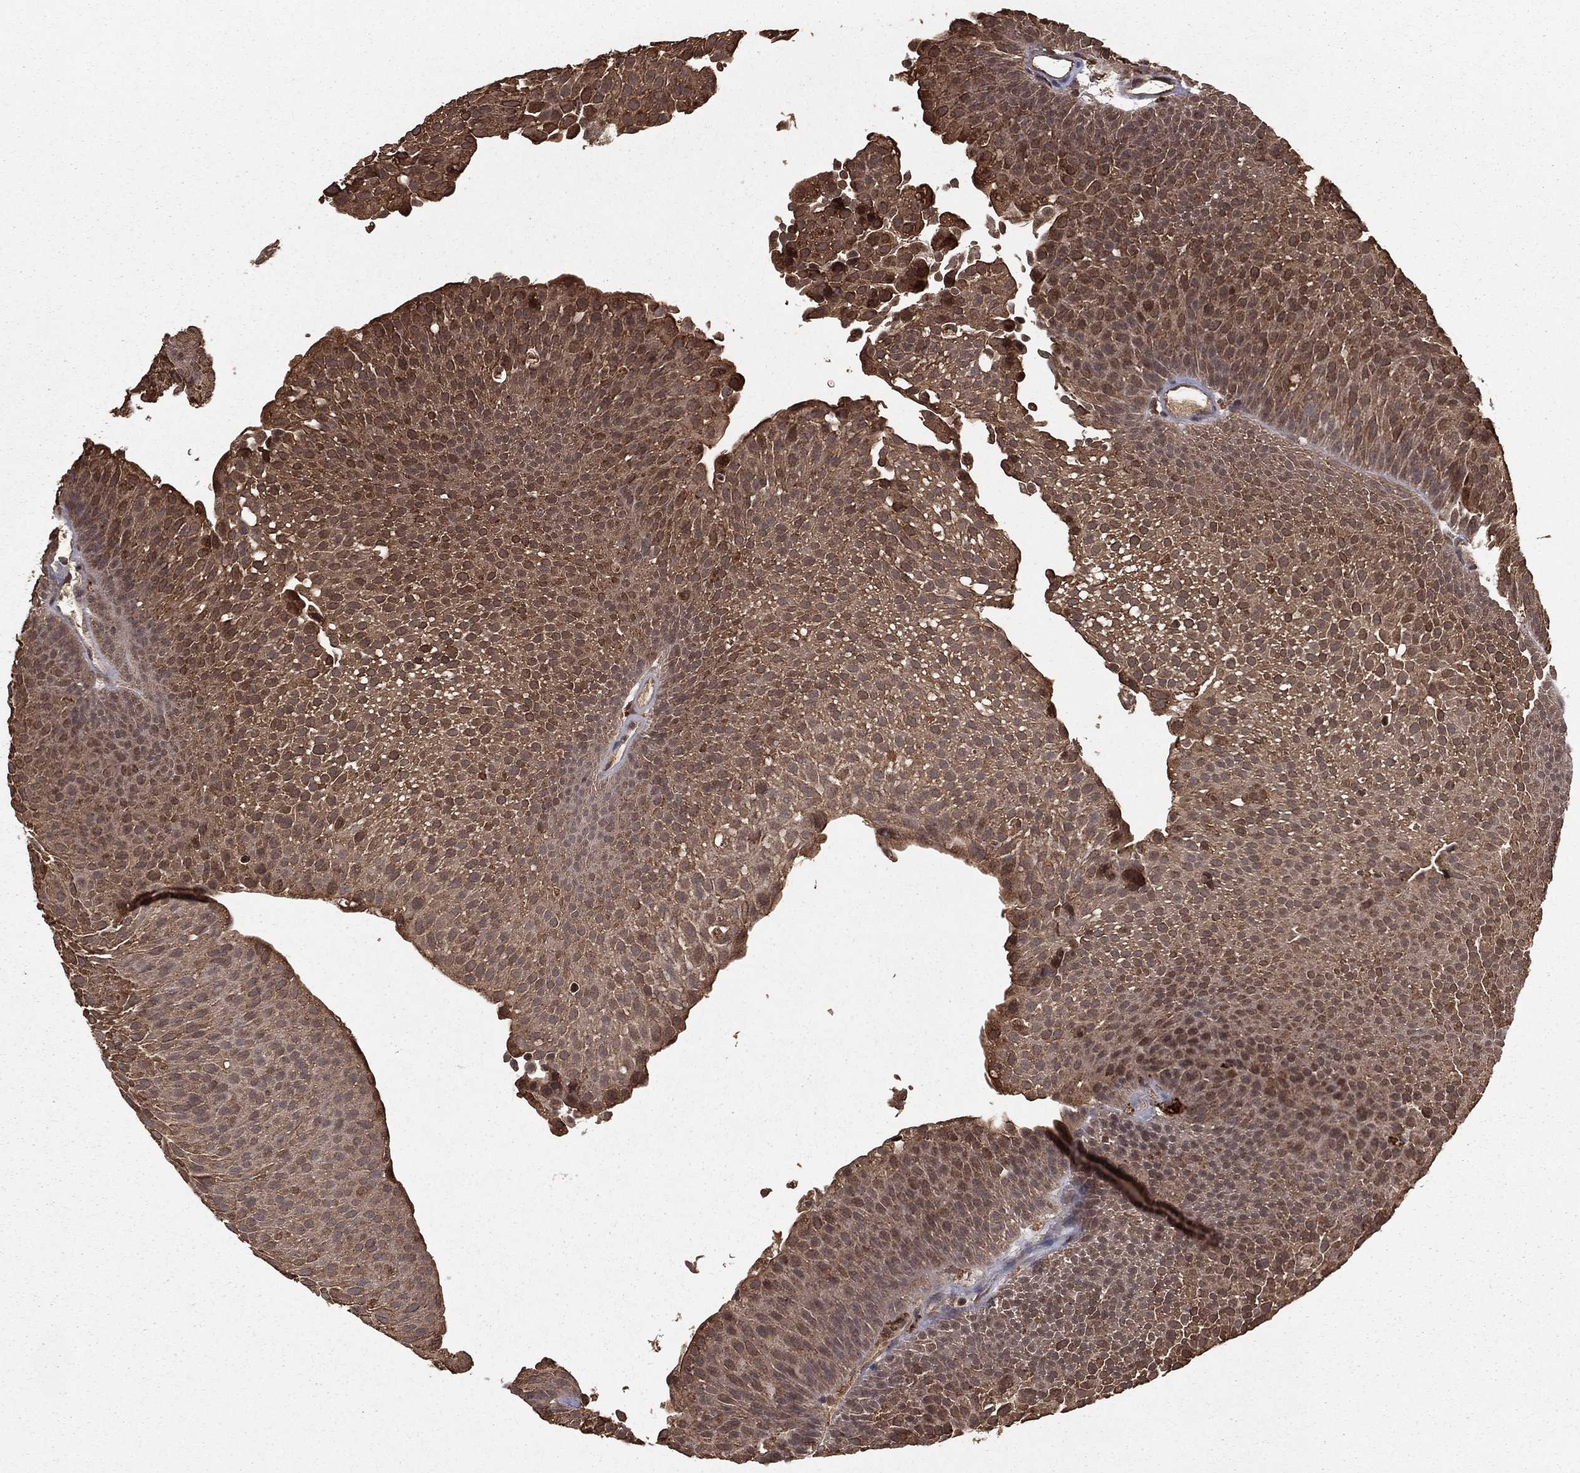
{"staining": {"intensity": "moderate", "quantity": ">75%", "location": "cytoplasmic/membranous"}, "tissue": "urothelial cancer", "cell_type": "Tumor cells", "image_type": "cancer", "snomed": [{"axis": "morphology", "description": "Urothelial carcinoma, Low grade"}, {"axis": "topography", "description": "Urinary bladder"}], "caption": "This histopathology image reveals urothelial carcinoma (low-grade) stained with immunohistochemistry (IHC) to label a protein in brown. The cytoplasmic/membranous of tumor cells show moderate positivity for the protein. Nuclei are counter-stained blue.", "gene": "ZDHHC15", "patient": {"sex": "male", "age": 65}}